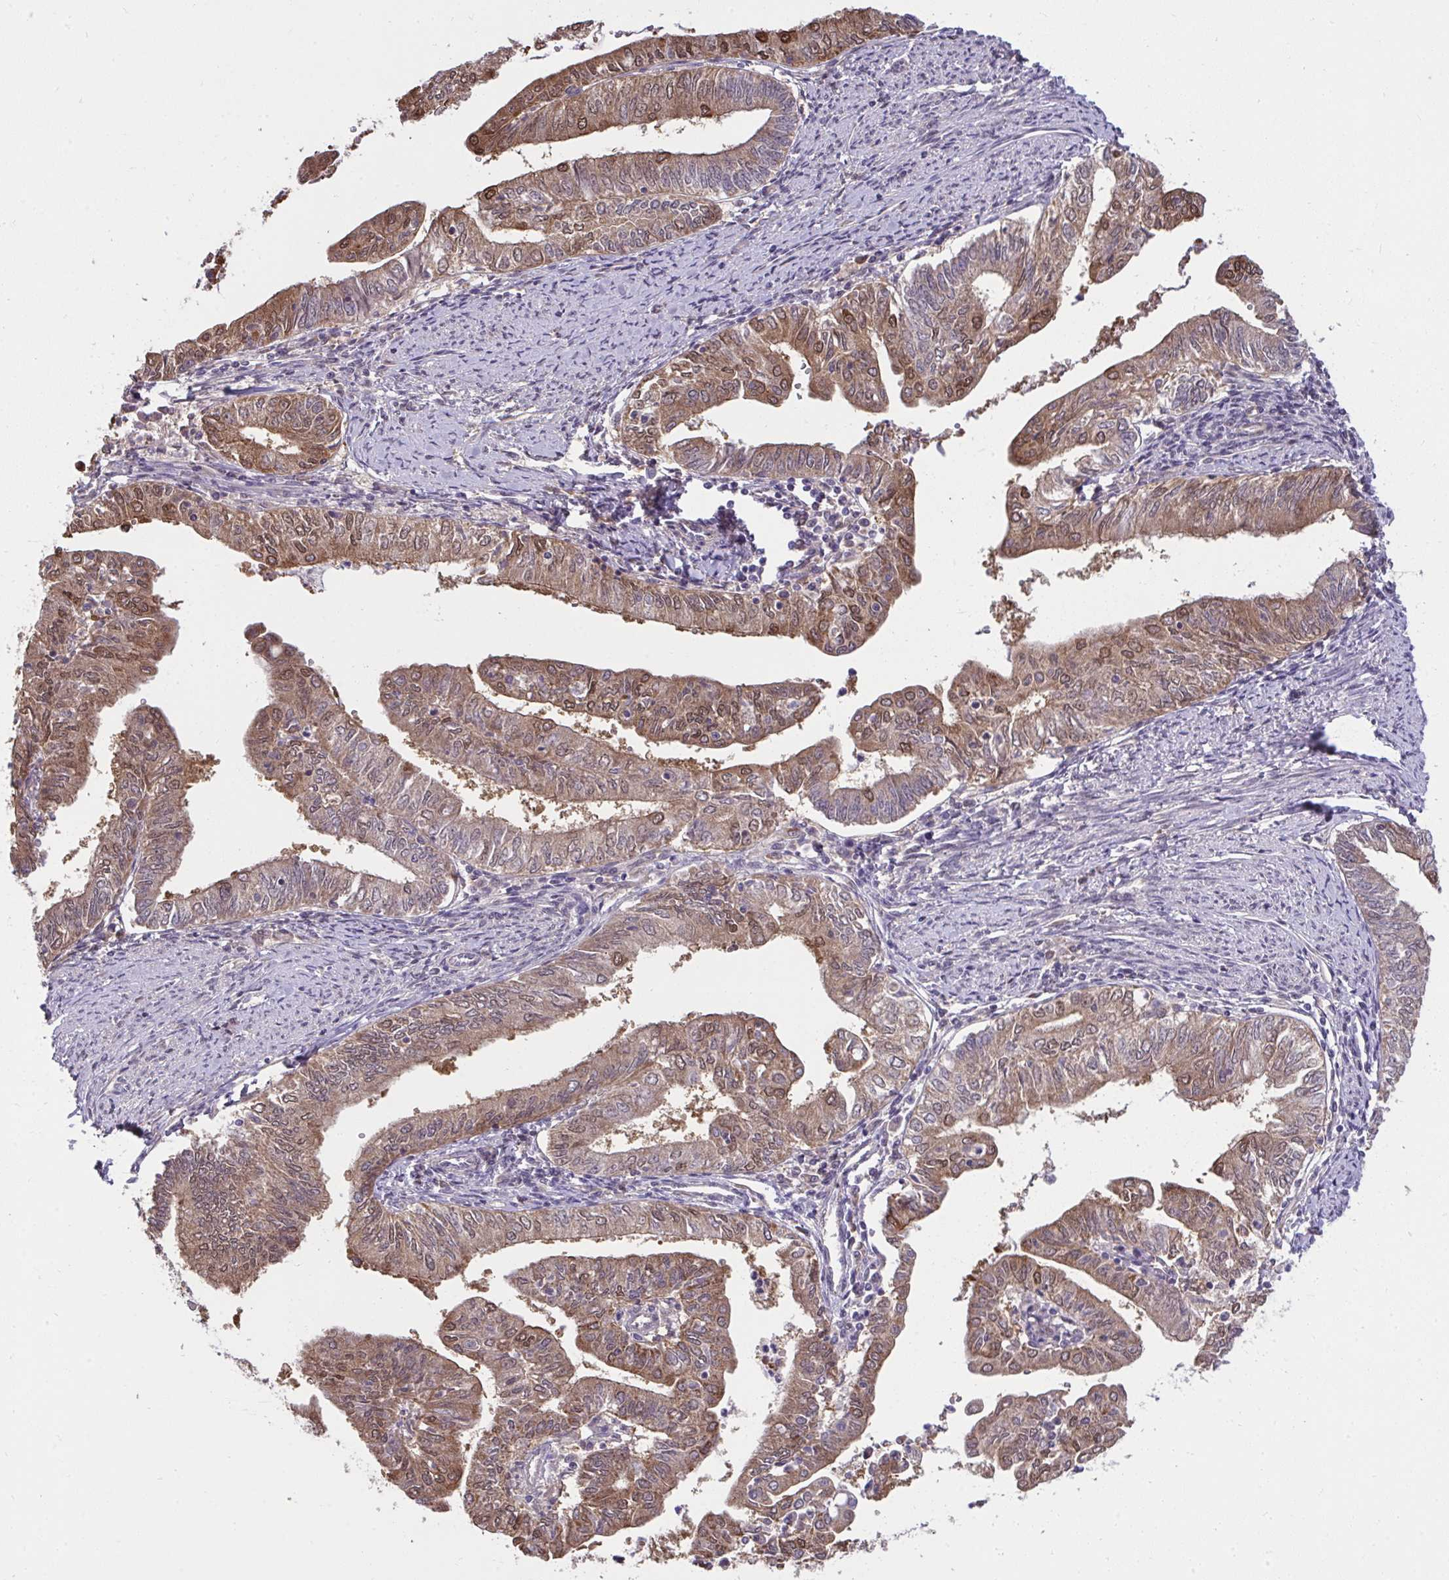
{"staining": {"intensity": "moderate", "quantity": ">75%", "location": "cytoplasmic/membranous,nuclear"}, "tissue": "endometrial cancer", "cell_type": "Tumor cells", "image_type": "cancer", "snomed": [{"axis": "morphology", "description": "Adenocarcinoma, NOS"}, {"axis": "topography", "description": "Endometrium"}], "caption": "Immunohistochemistry of endometrial cancer (adenocarcinoma) demonstrates medium levels of moderate cytoplasmic/membranous and nuclear positivity in about >75% of tumor cells.", "gene": "RDH14", "patient": {"sex": "female", "age": 66}}